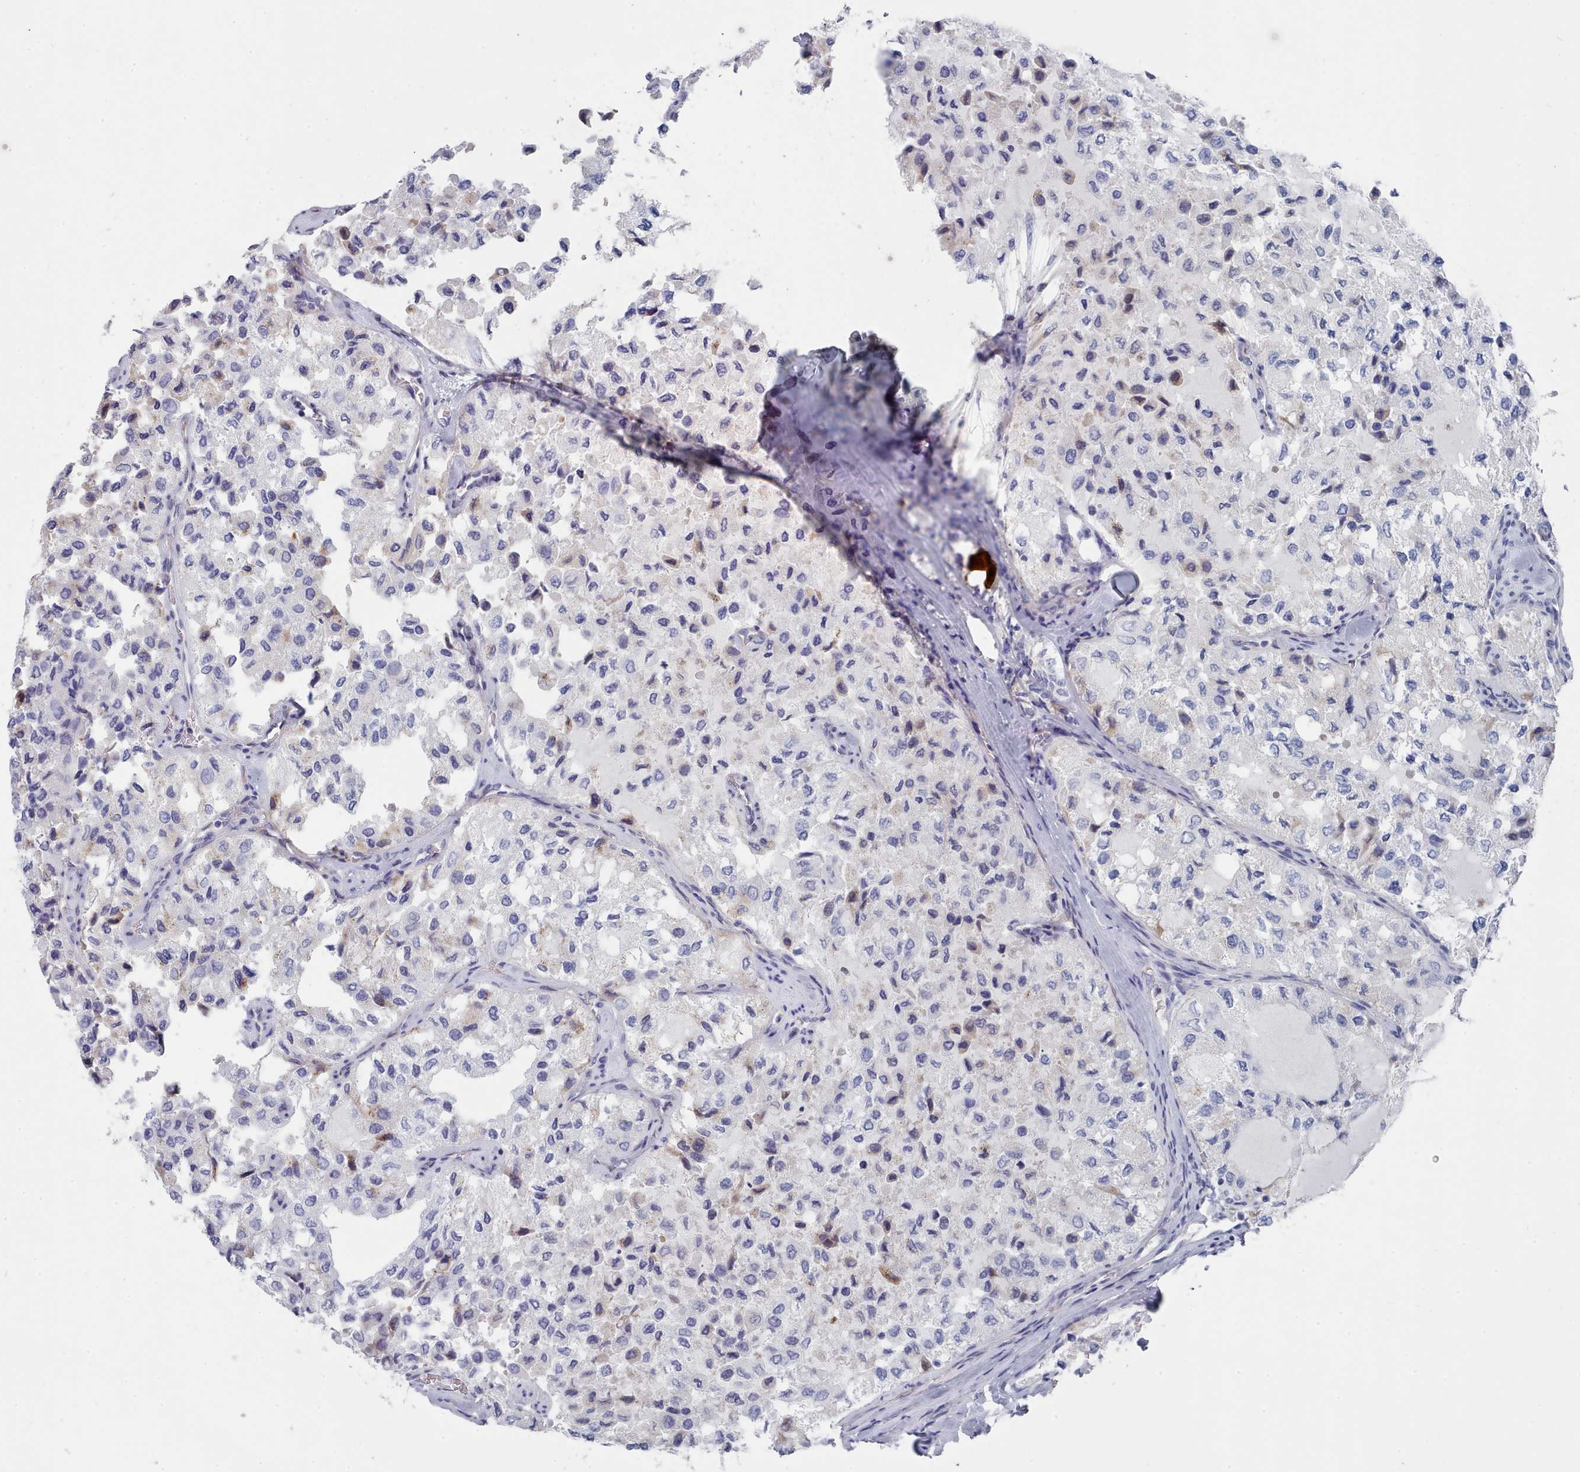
{"staining": {"intensity": "negative", "quantity": "none", "location": "none"}, "tissue": "thyroid cancer", "cell_type": "Tumor cells", "image_type": "cancer", "snomed": [{"axis": "morphology", "description": "Follicular adenoma carcinoma, NOS"}, {"axis": "topography", "description": "Thyroid gland"}], "caption": "Protein analysis of thyroid cancer (follicular adenoma carcinoma) reveals no significant expression in tumor cells.", "gene": "PDE4C", "patient": {"sex": "male", "age": 75}}